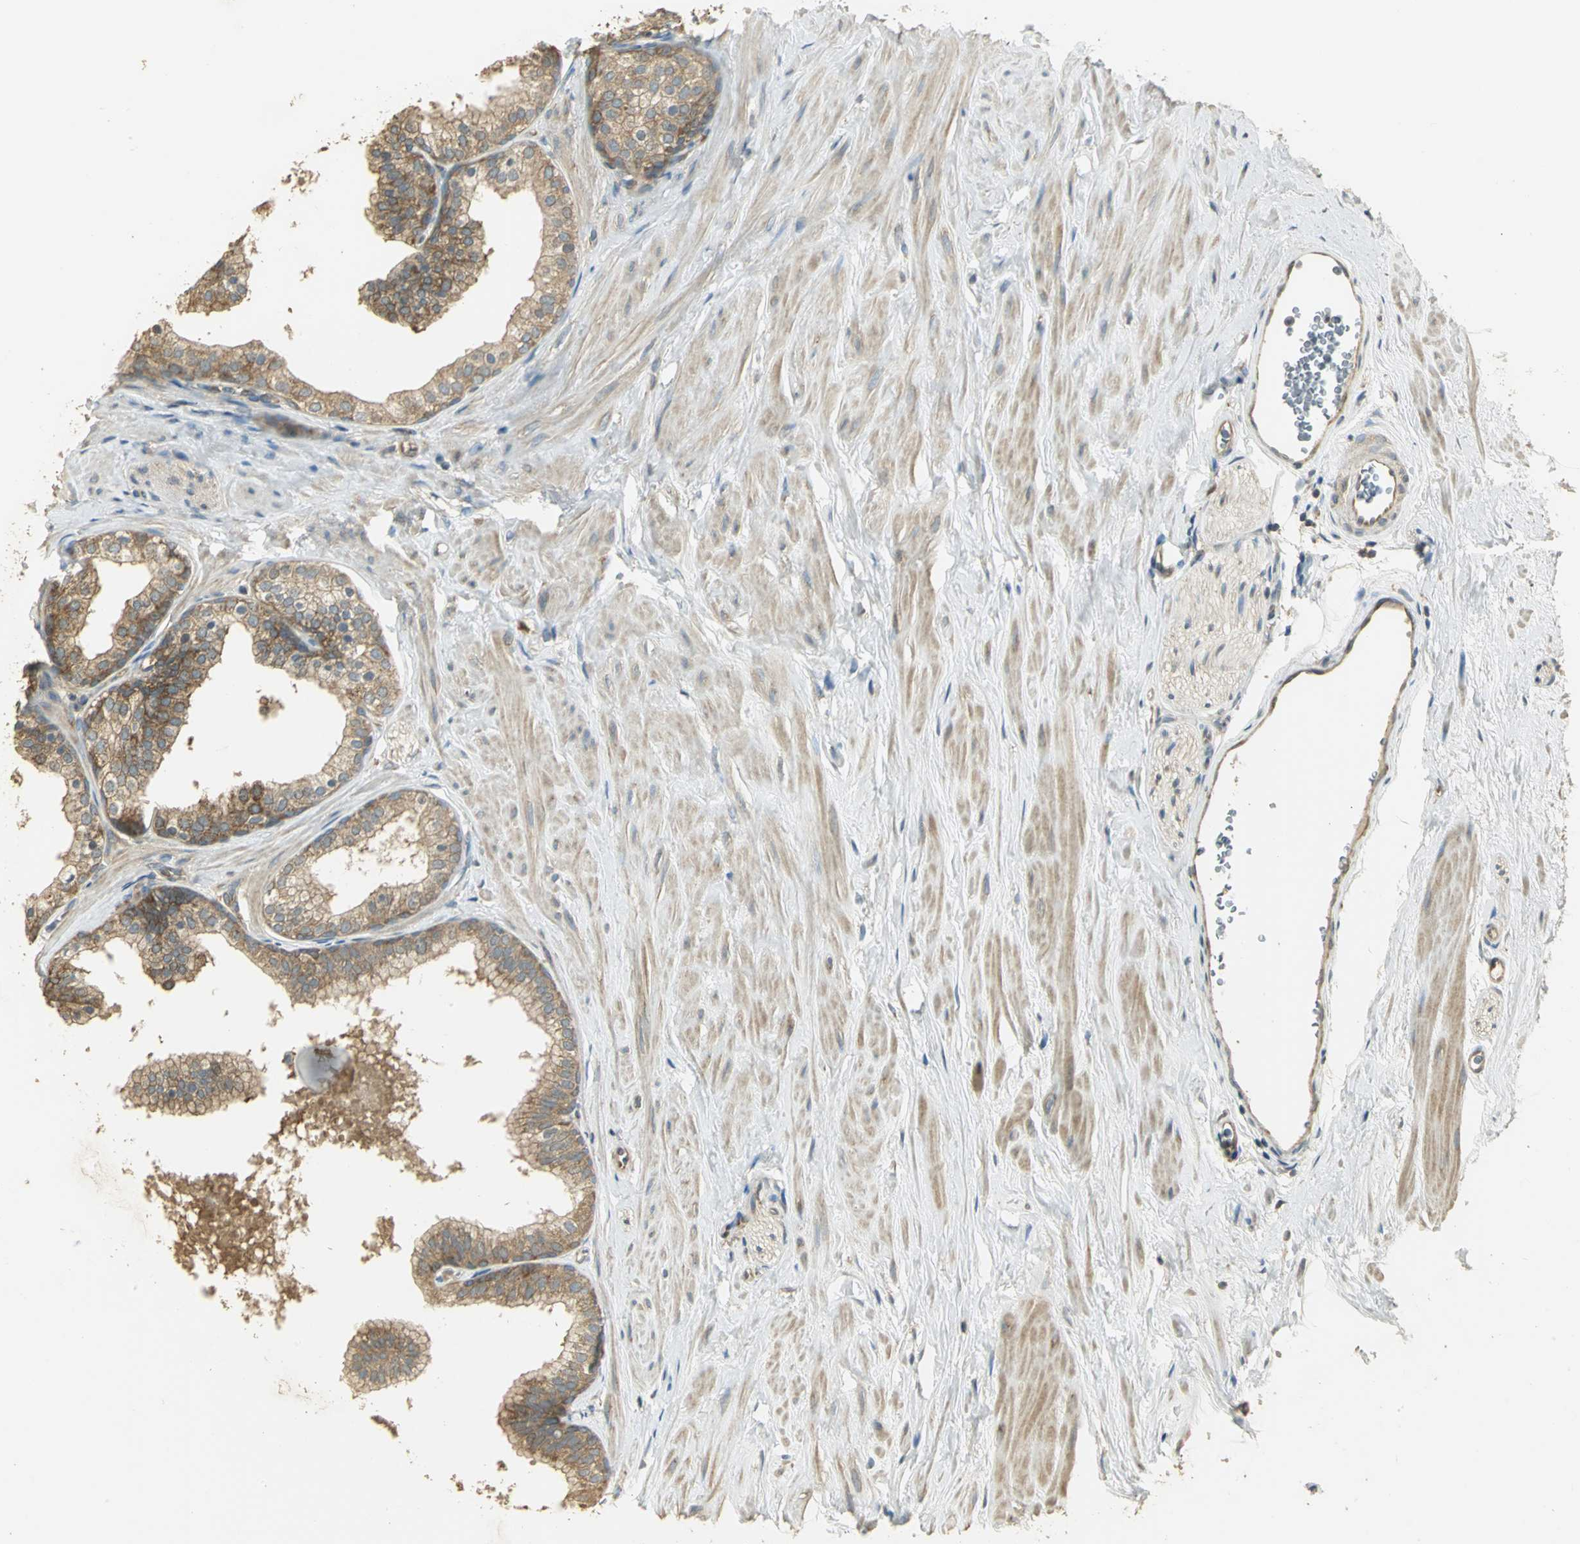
{"staining": {"intensity": "moderate", "quantity": ">75%", "location": "cytoplasmic/membranous"}, "tissue": "prostate", "cell_type": "Glandular cells", "image_type": "normal", "snomed": [{"axis": "morphology", "description": "Normal tissue, NOS"}, {"axis": "topography", "description": "Prostate"}], "caption": "Prostate stained with immunohistochemistry (IHC) exhibits moderate cytoplasmic/membranous positivity in about >75% of glandular cells. The staining is performed using DAB brown chromogen to label protein expression. The nuclei are counter-stained blue using hematoxylin.", "gene": "RARS1", "patient": {"sex": "male", "age": 60}}